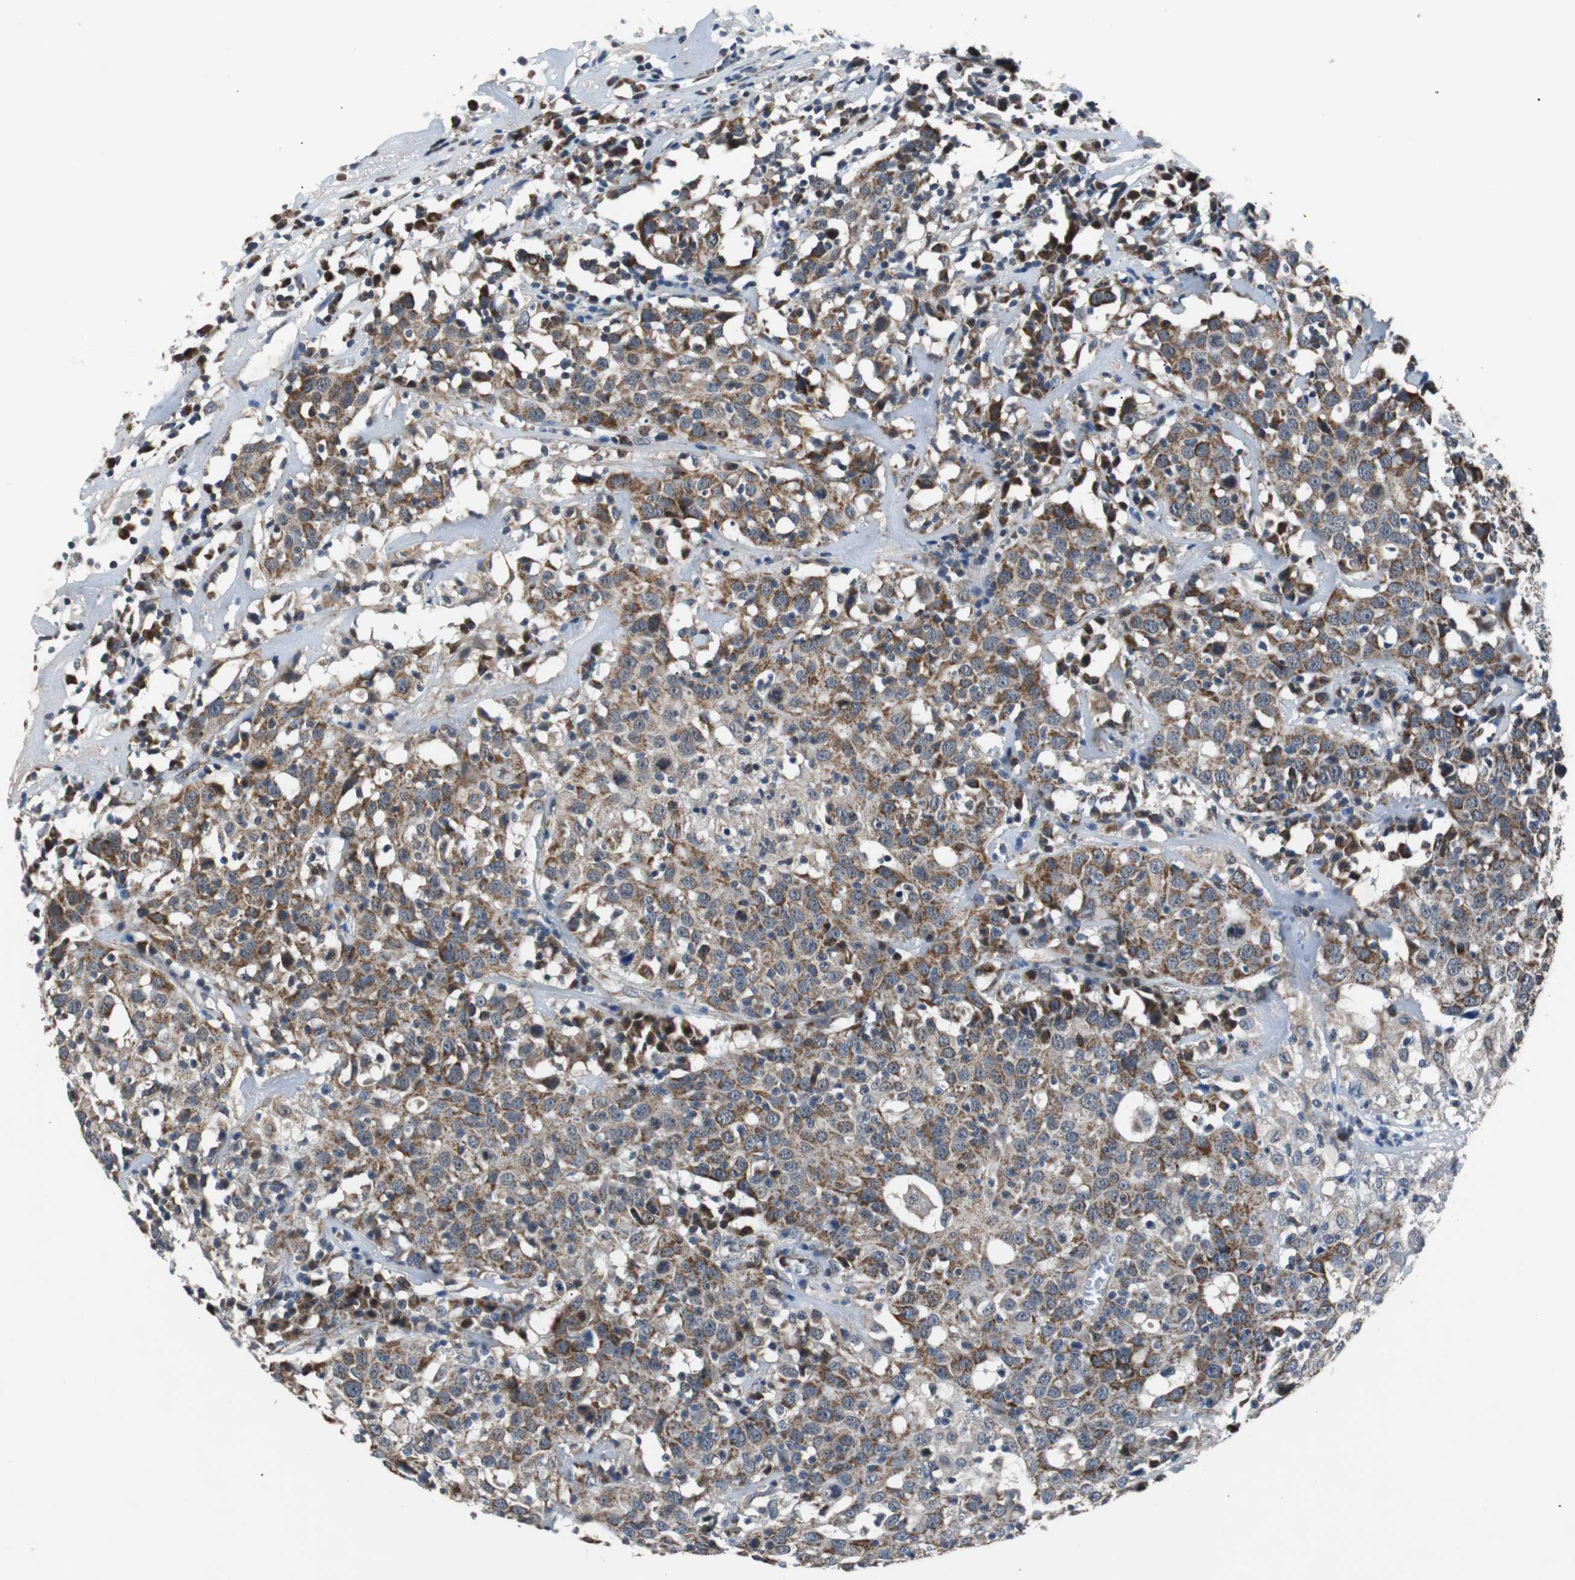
{"staining": {"intensity": "strong", "quantity": ">75%", "location": "cytoplasmic/membranous"}, "tissue": "head and neck cancer", "cell_type": "Tumor cells", "image_type": "cancer", "snomed": [{"axis": "morphology", "description": "Adenocarcinoma, NOS"}, {"axis": "topography", "description": "Salivary gland"}, {"axis": "topography", "description": "Head-Neck"}], "caption": "This is a micrograph of immunohistochemistry staining of head and neck cancer, which shows strong staining in the cytoplasmic/membranous of tumor cells.", "gene": "PITRM1", "patient": {"sex": "female", "age": 65}}